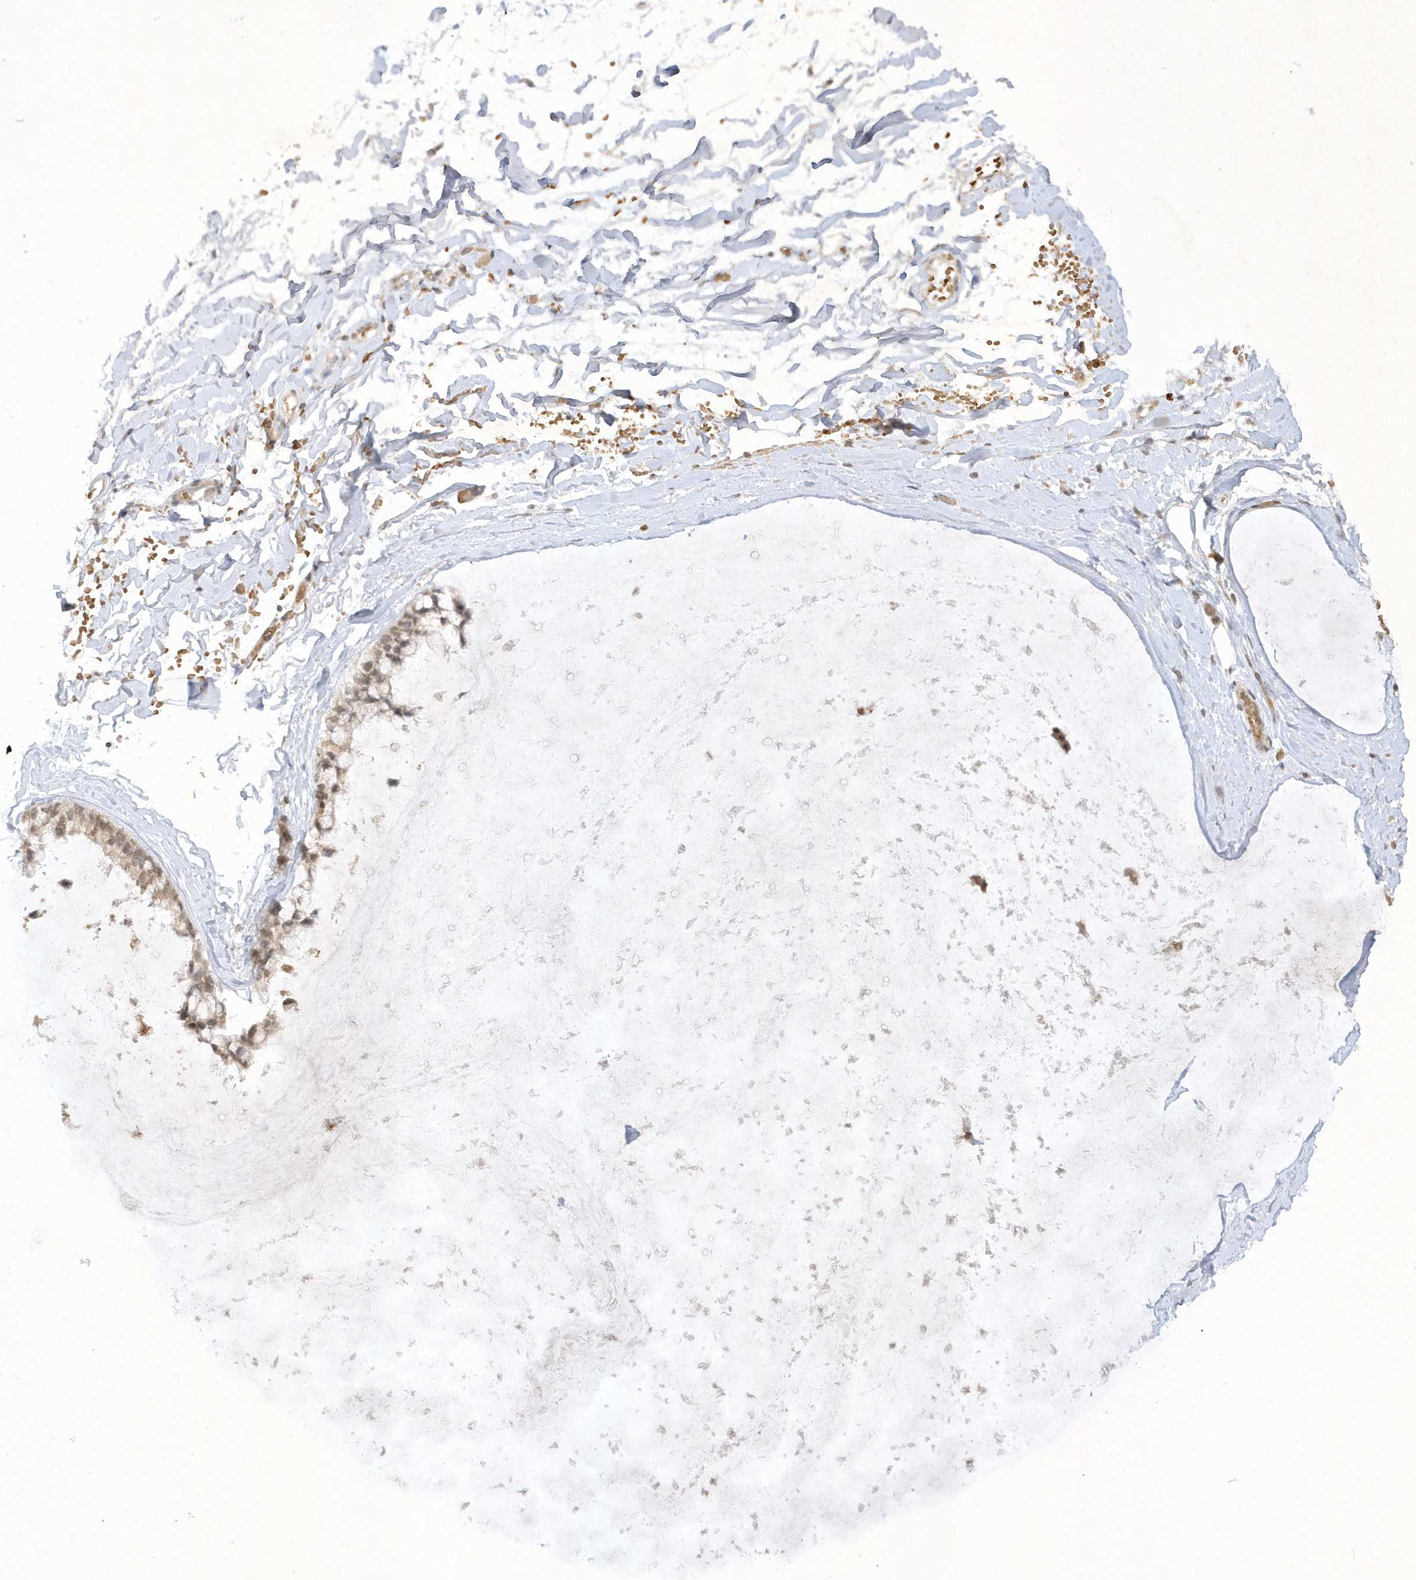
{"staining": {"intensity": "weak", "quantity": "<25%", "location": "cytoplasmic/membranous"}, "tissue": "ovarian cancer", "cell_type": "Tumor cells", "image_type": "cancer", "snomed": [{"axis": "morphology", "description": "Cystadenocarcinoma, mucinous, NOS"}, {"axis": "topography", "description": "Ovary"}], "caption": "This image is of mucinous cystadenocarcinoma (ovarian) stained with IHC to label a protein in brown with the nuclei are counter-stained blue. There is no positivity in tumor cells.", "gene": "ZNF213", "patient": {"sex": "female", "age": 39}}